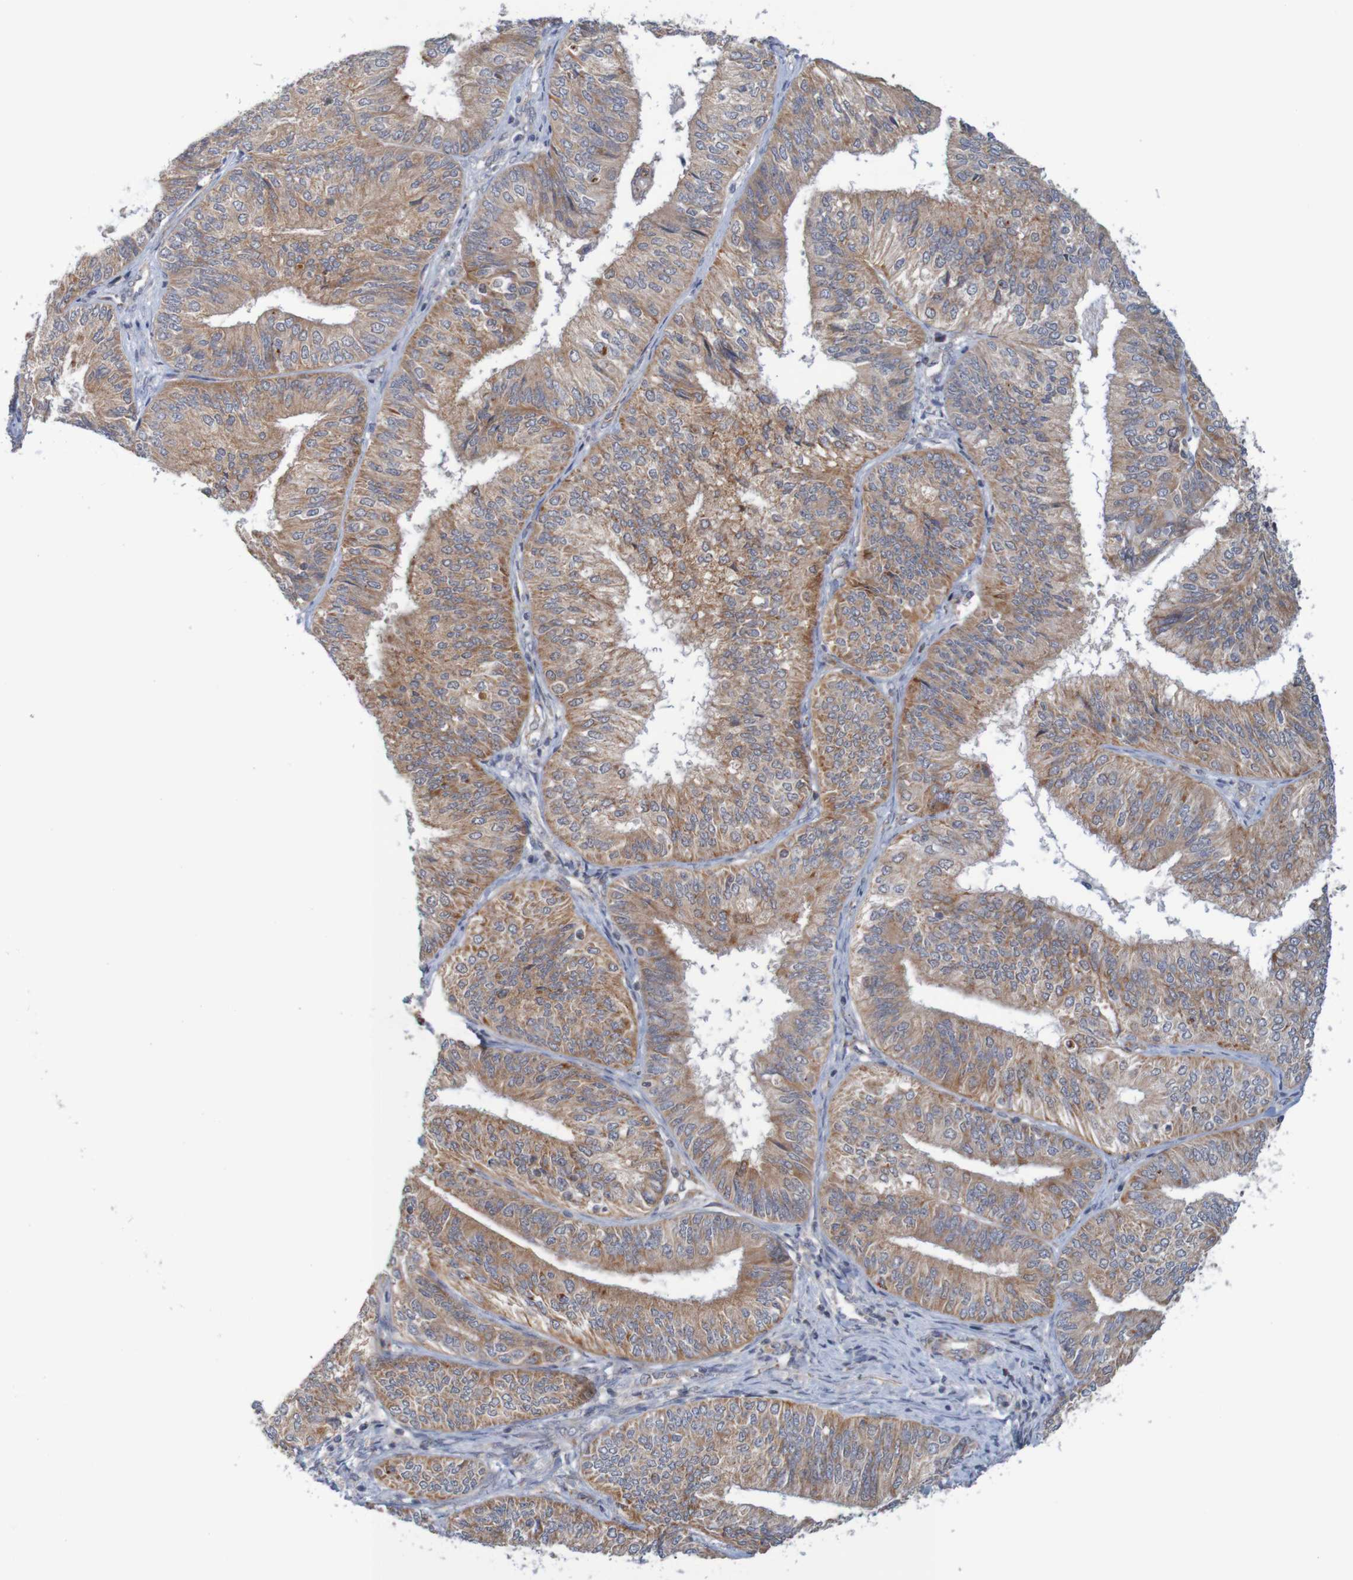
{"staining": {"intensity": "moderate", "quantity": ">75%", "location": "cytoplasmic/membranous"}, "tissue": "endometrial cancer", "cell_type": "Tumor cells", "image_type": "cancer", "snomed": [{"axis": "morphology", "description": "Adenocarcinoma, NOS"}, {"axis": "topography", "description": "Endometrium"}], "caption": "Immunohistochemistry (IHC) photomicrograph of human endometrial cancer stained for a protein (brown), which reveals medium levels of moderate cytoplasmic/membranous staining in about >75% of tumor cells.", "gene": "NAV2", "patient": {"sex": "female", "age": 58}}